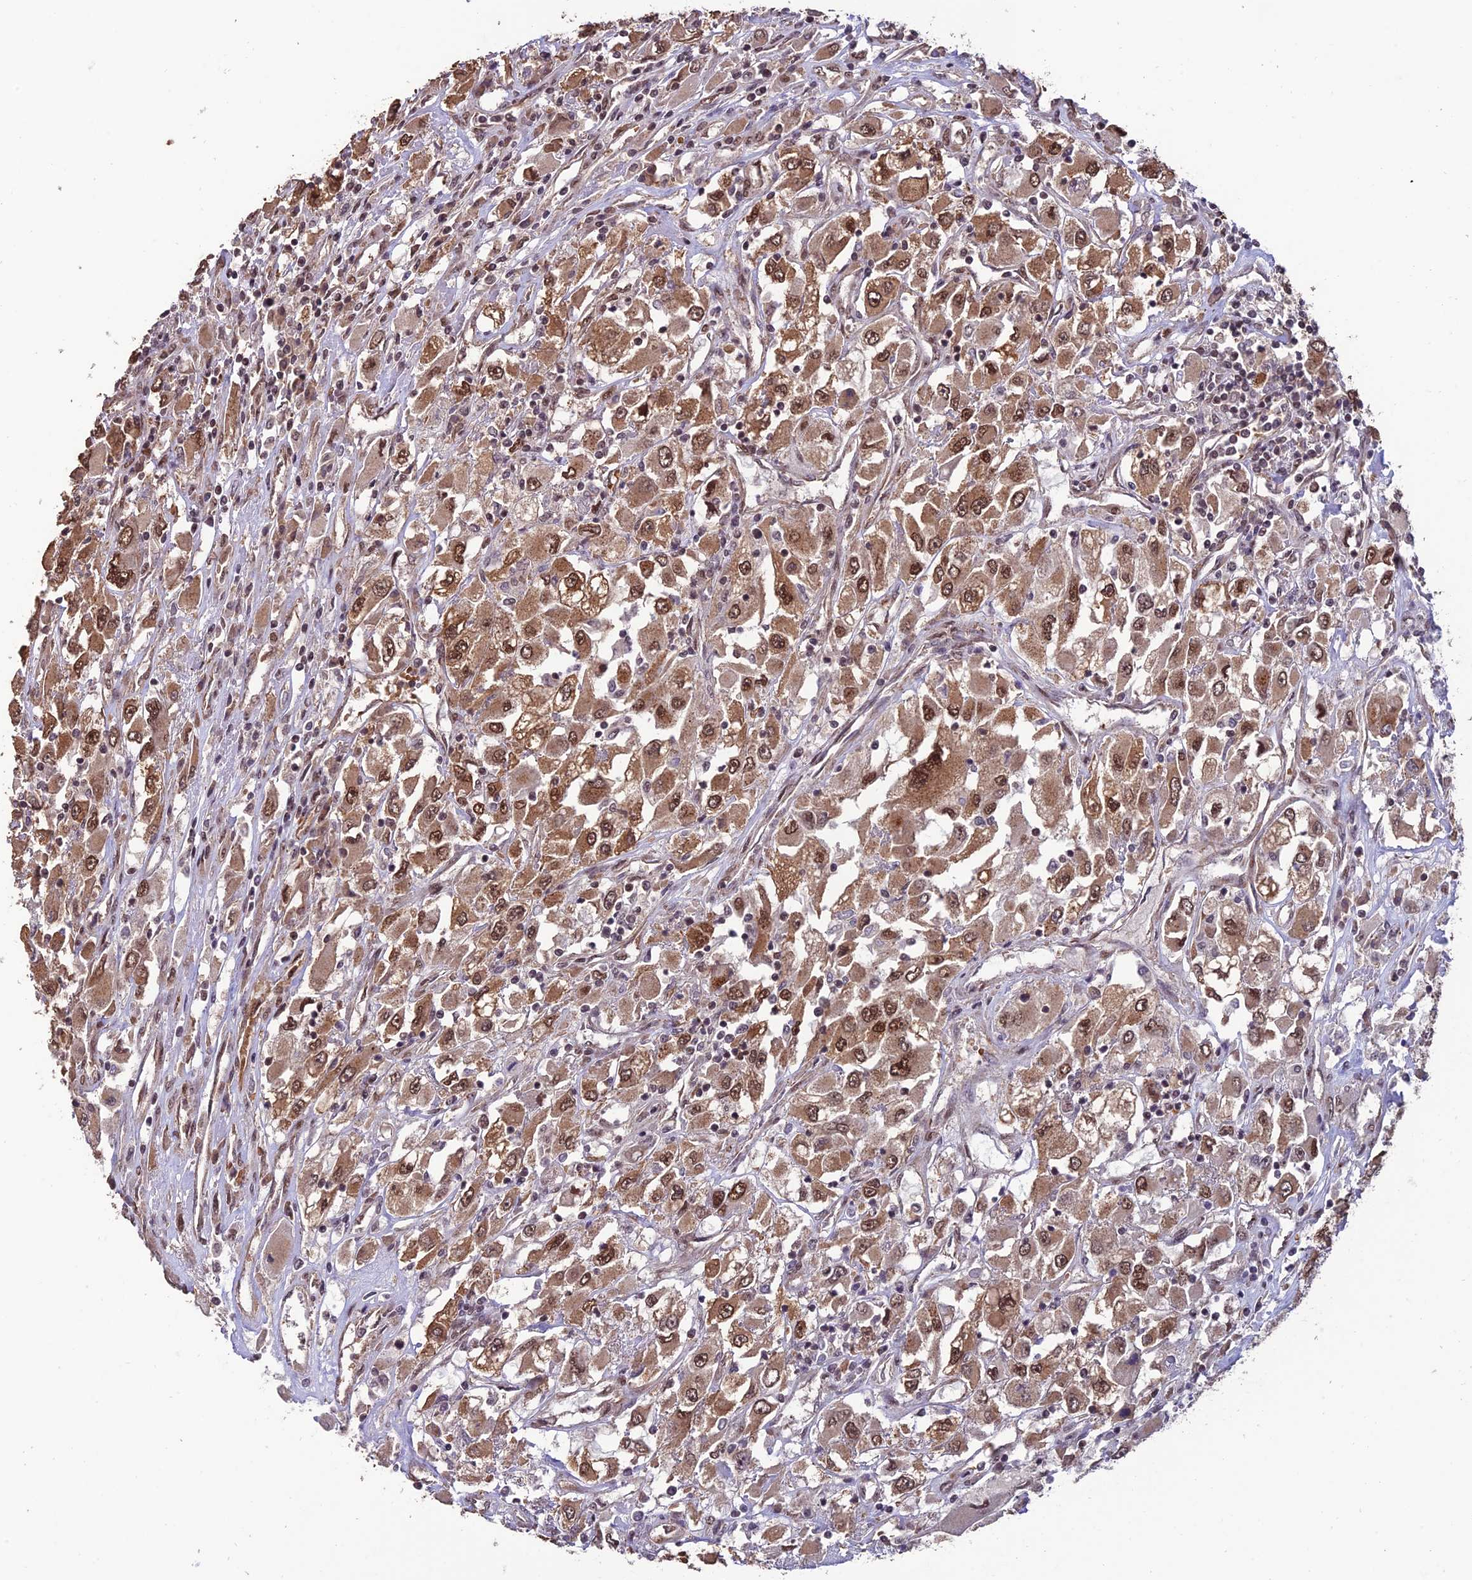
{"staining": {"intensity": "moderate", "quantity": ">75%", "location": "cytoplasmic/membranous,nuclear"}, "tissue": "renal cancer", "cell_type": "Tumor cells", "image_type": "cancer", "snomed": [{"axis": "morphology", "description": "Adenocarcinoma, NOS"}, {"axis": "topography", "description": "Kidney"}], "caption": "Renal adenocarcinoma stained with a protein marker reveals moderate staining in tumor cells.", "gene": "CABIN1", "patient": {"sex": "female", "age": 52}}